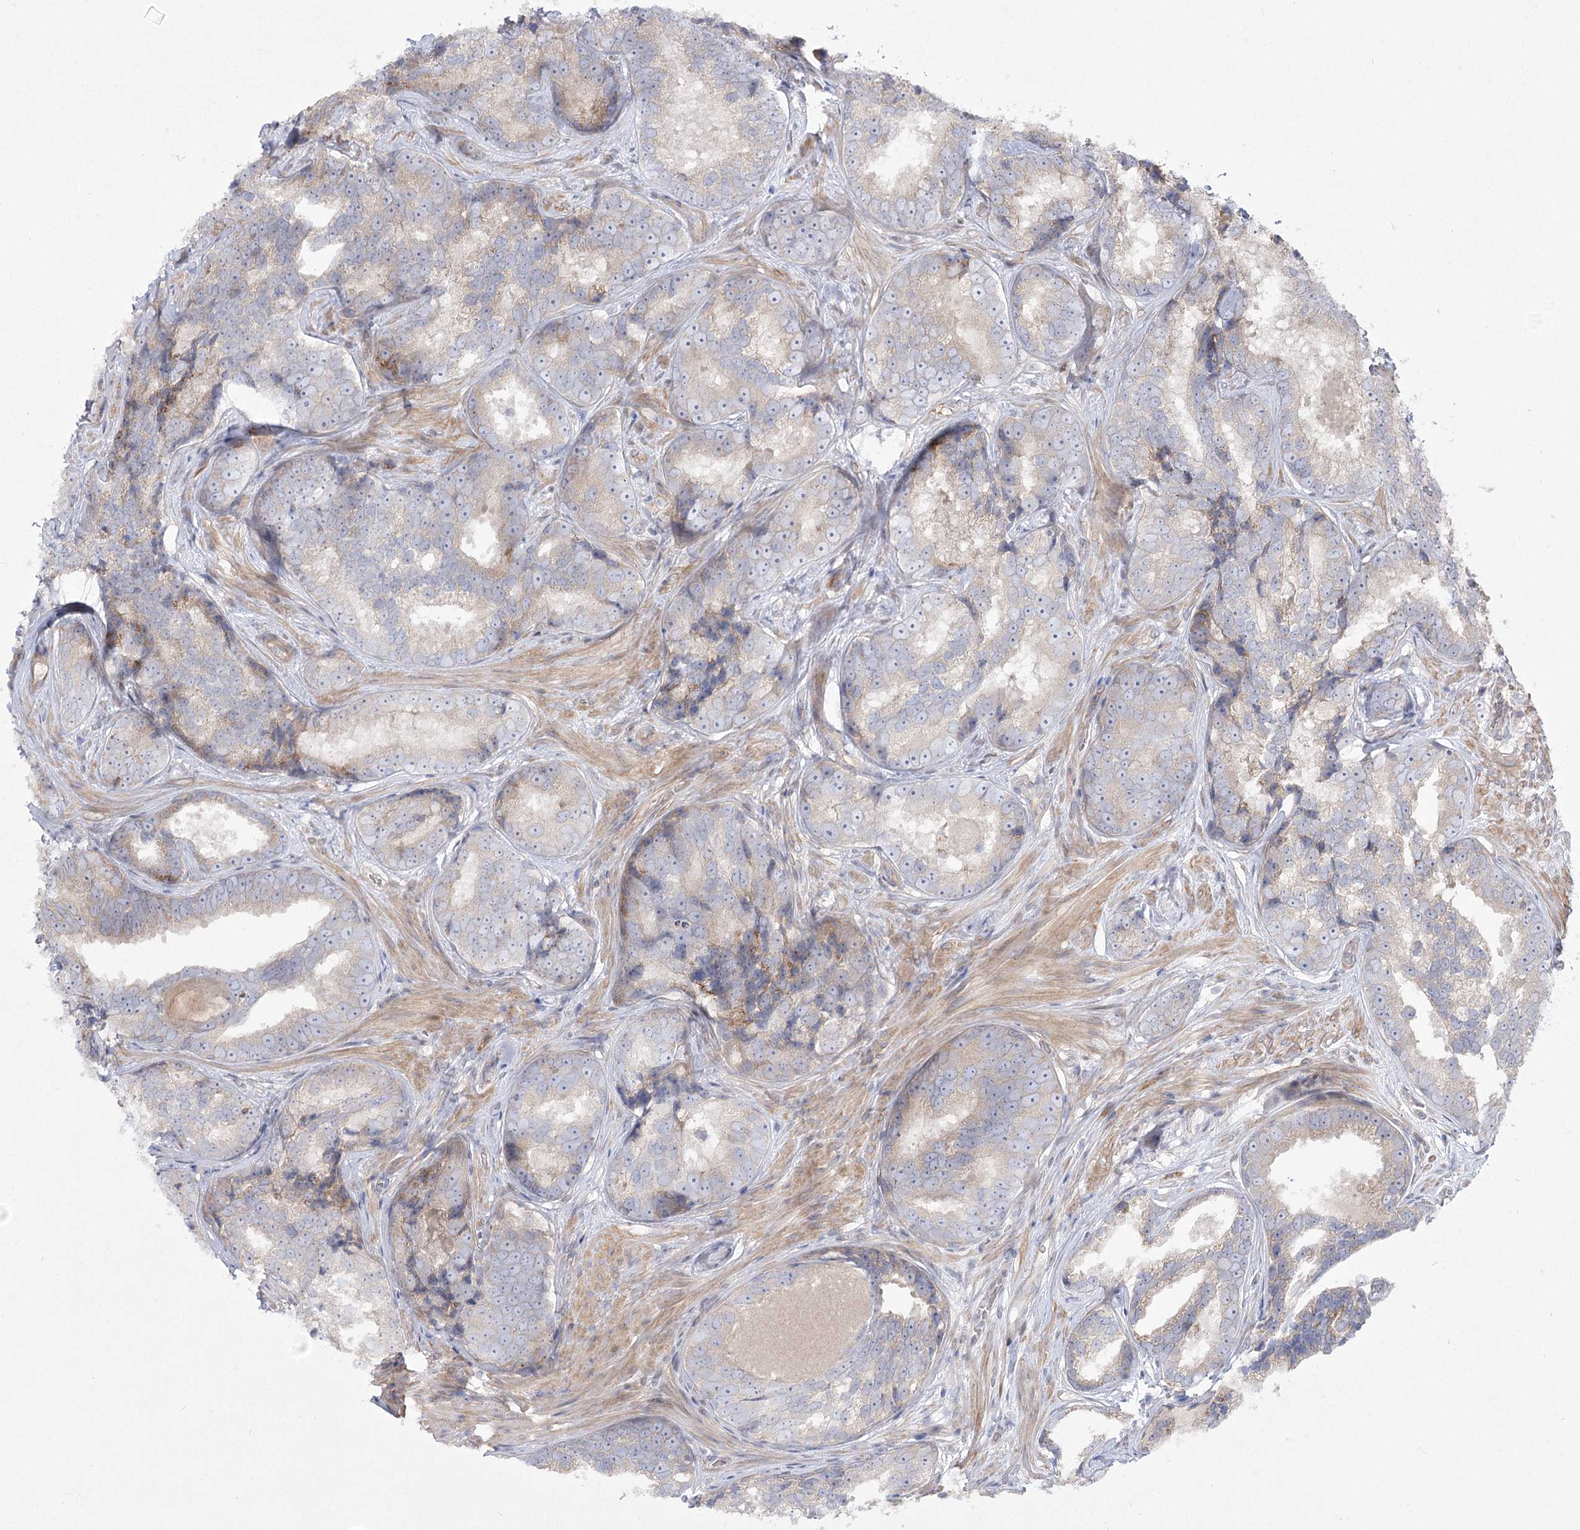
{"staining": {"intensity": "weak", "quantity": "<25%", "location": "cytoplasmic/membranous"}, "tissue": "prostate cancer", "cell_type": "Tumor cells", "image_type": "cancer", "snomed": [{"axis": "morphology", "description": "Adenocarcinoma, High grade"}, {"axis": "topography", "description": "Prostate"}], "caption": "The histopathology image demonstrates no staining of tumor cells in prostate cancer.", "gene": "CAMTA1", "patient": {"sex": "male", "age": 66}}